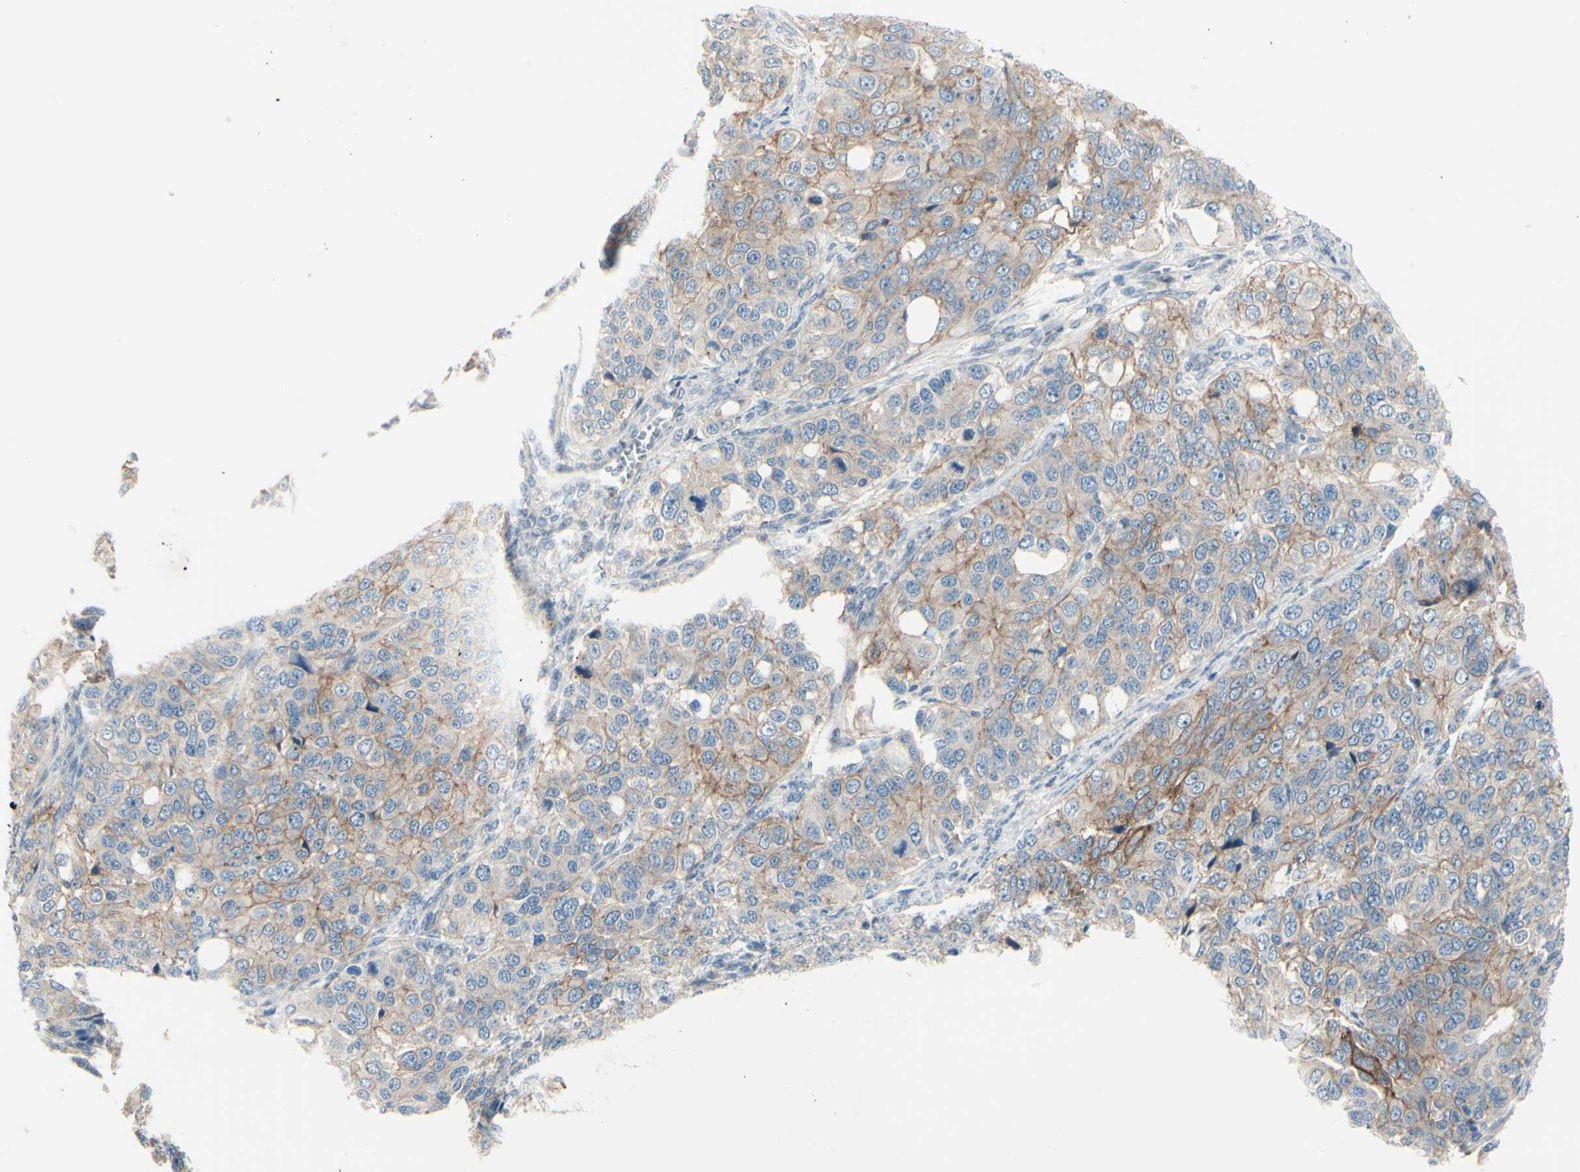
{"staining": {"intensity": "moderate", "quantity": ">75%", "location": "cytoplasmic/membranous"}, "tissue": "ovarian cancer", "cell_type": "Tumor cells", "image_type": "cancer", "snomed": [{"axis": "morphology", "description": "Carcinoma, endometroid"}, {"axis": "topography", "description": "Ovary"}], "caption": "About >75% of tumor cells in endometroid carcinoma (ovarian) exhibit moderate cytoplasmic/membranous protein expression as visualized by brown immunohistochemical staining.", "gene": "LRRK1", "patient": {"sex": "female", "age": 51}}